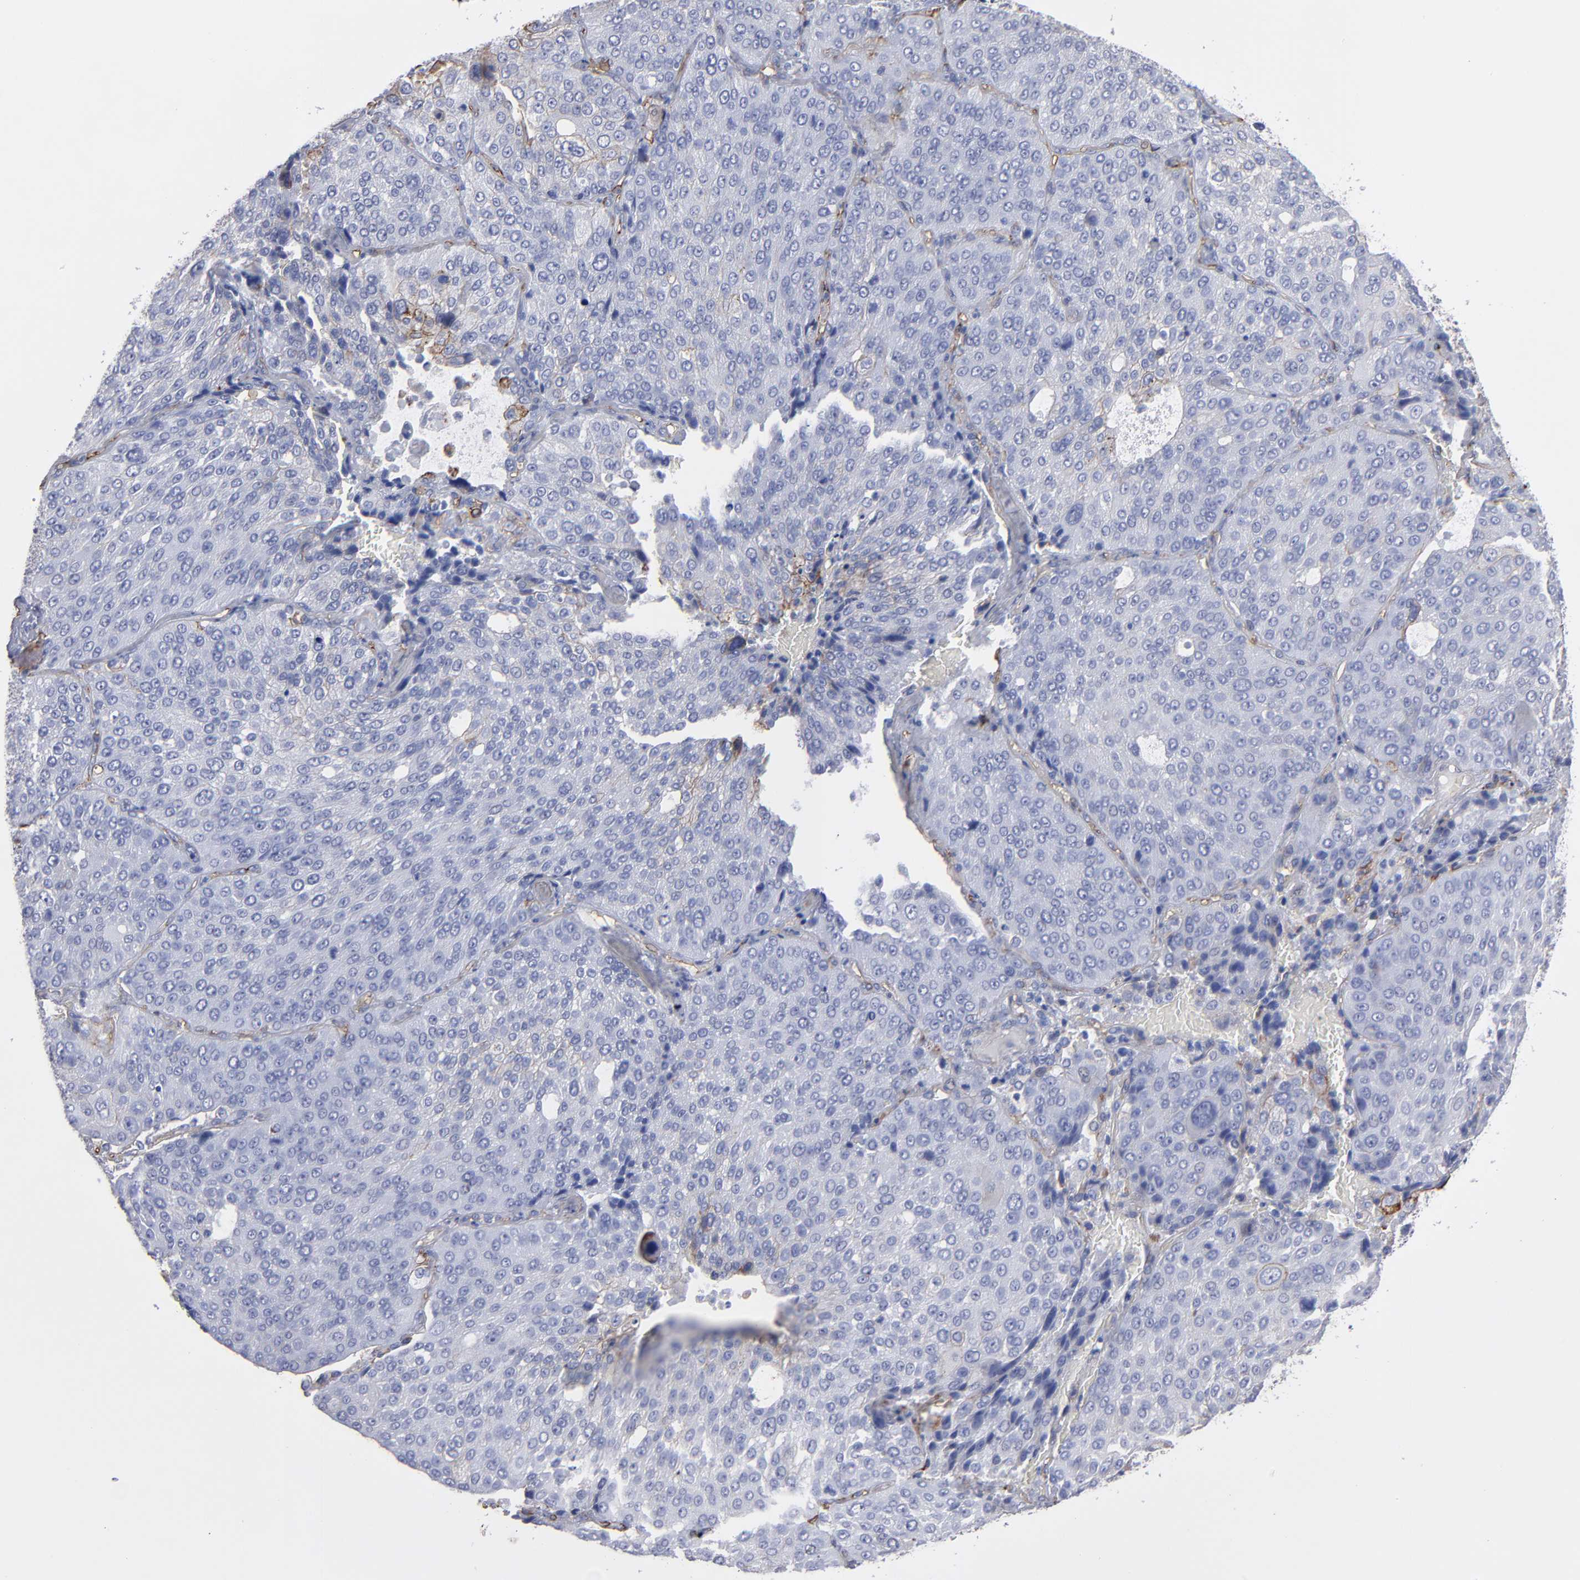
{"staining": {"intensity": "negative", "quantity": "none", "location": "none"}, "tissue": "lung cancer", "cell_type": "Tumor cells", "image_type": "cancer", "snomed": [{"axis": "morphology", "description": "Squamous cell carcinoma, NOS"}, {"axis": "topography", "description": "Lung"}], "caption": "Photomicrograph shows no significant protein staining in tumor cells of lung cancer.", "gene": "TM4SF1", "patient": {"sex": "male", "age": 54}}